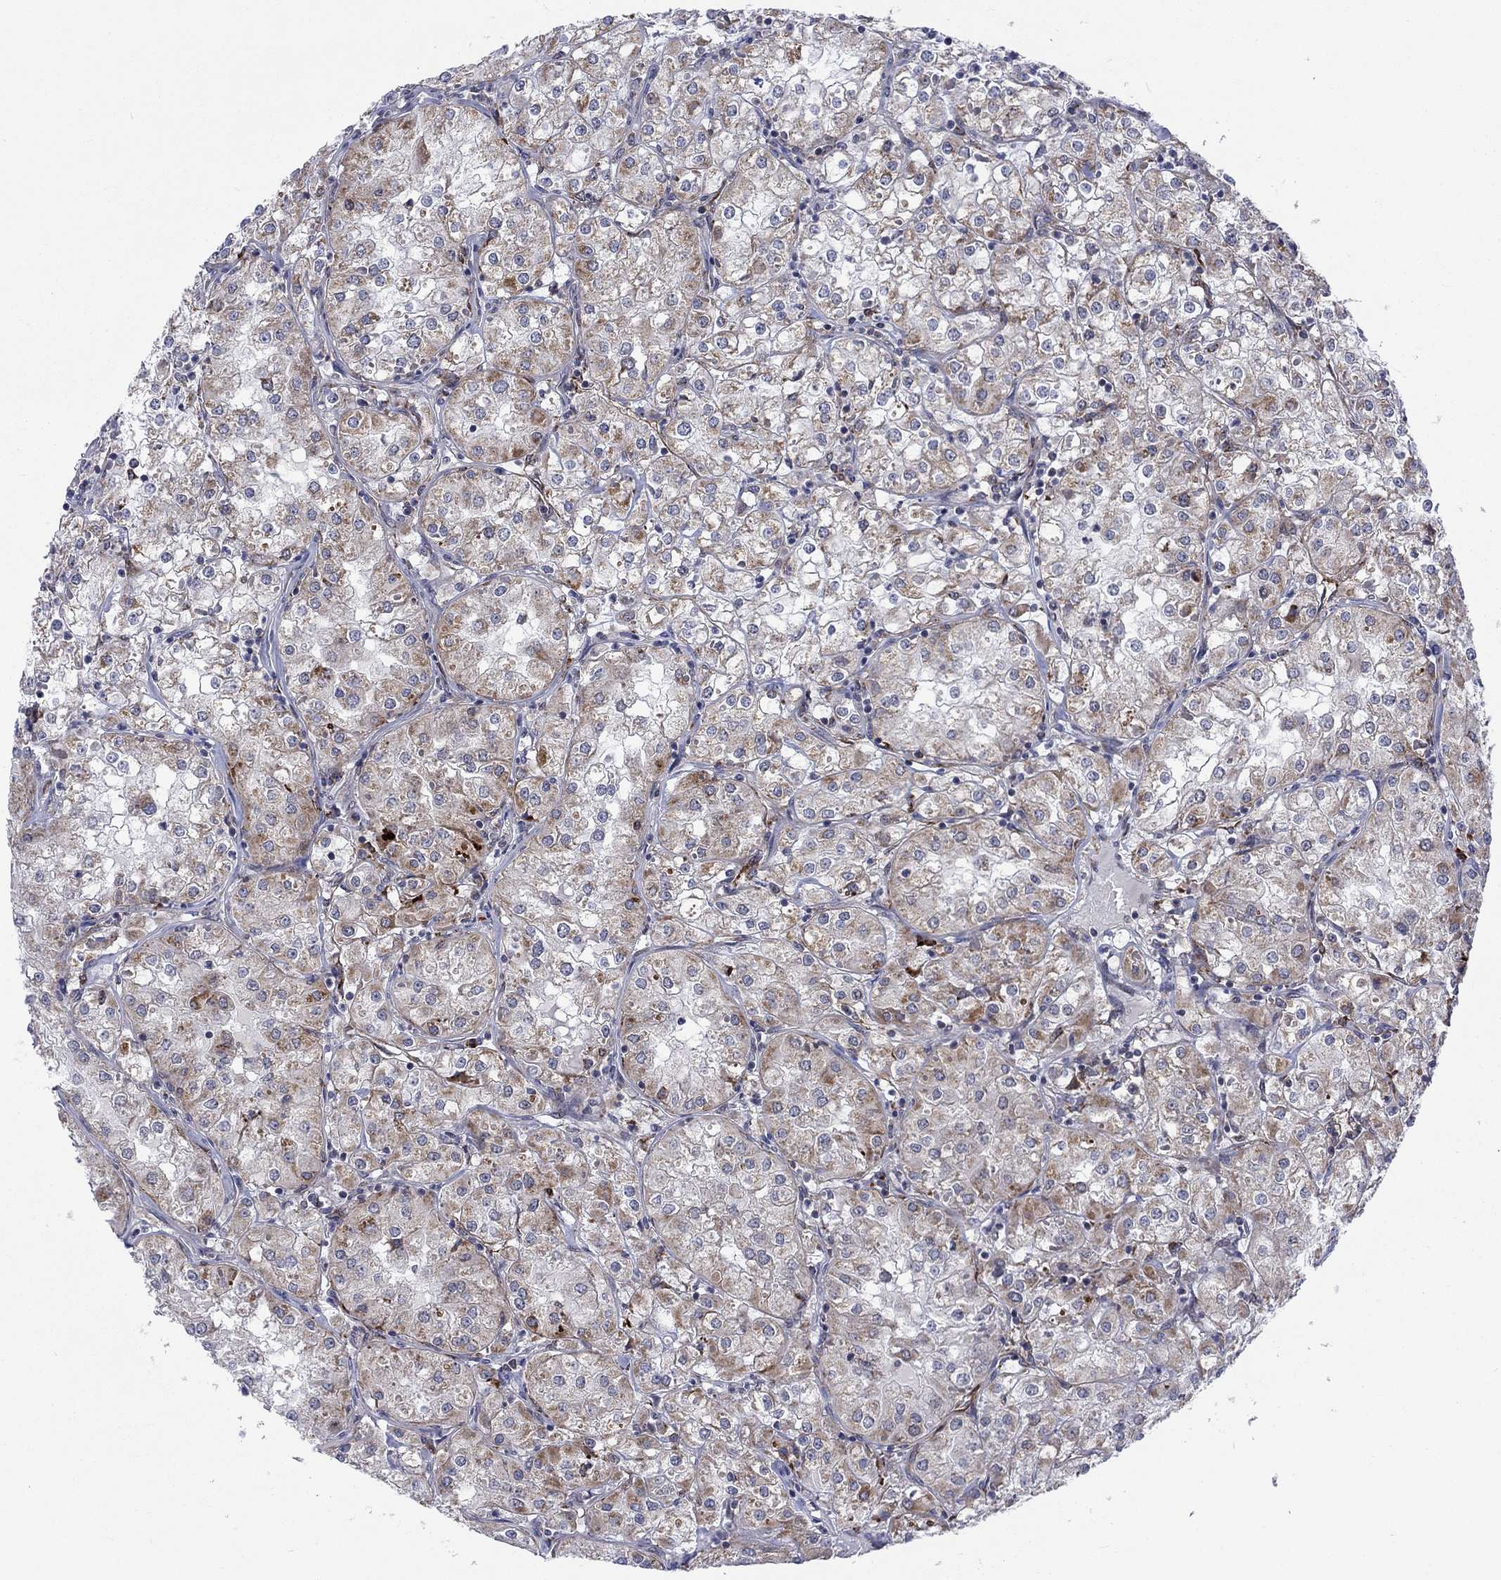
{"staining": {"intensity": "moderate", "quantity": "25%-75%", "location": "cytoplasmic/membranous"}, "tissue": "renal cancer", "cell_type": "Tumor cells", "image_type": "cancer", "snomed": [{"axis": "morphology", "description": "Adenocarcinoma, NOS"}, {"axis": "topography", "description": "Kidney"}], "caption": "Renal cancer tissue displays moderate cytoplasmic/membranous staining in approximately 25%-75% of tumor cells, visualized by immunohistochemistry.", "gene": "SLC35F2", "patient": {"sex": "male", "age": 77}}